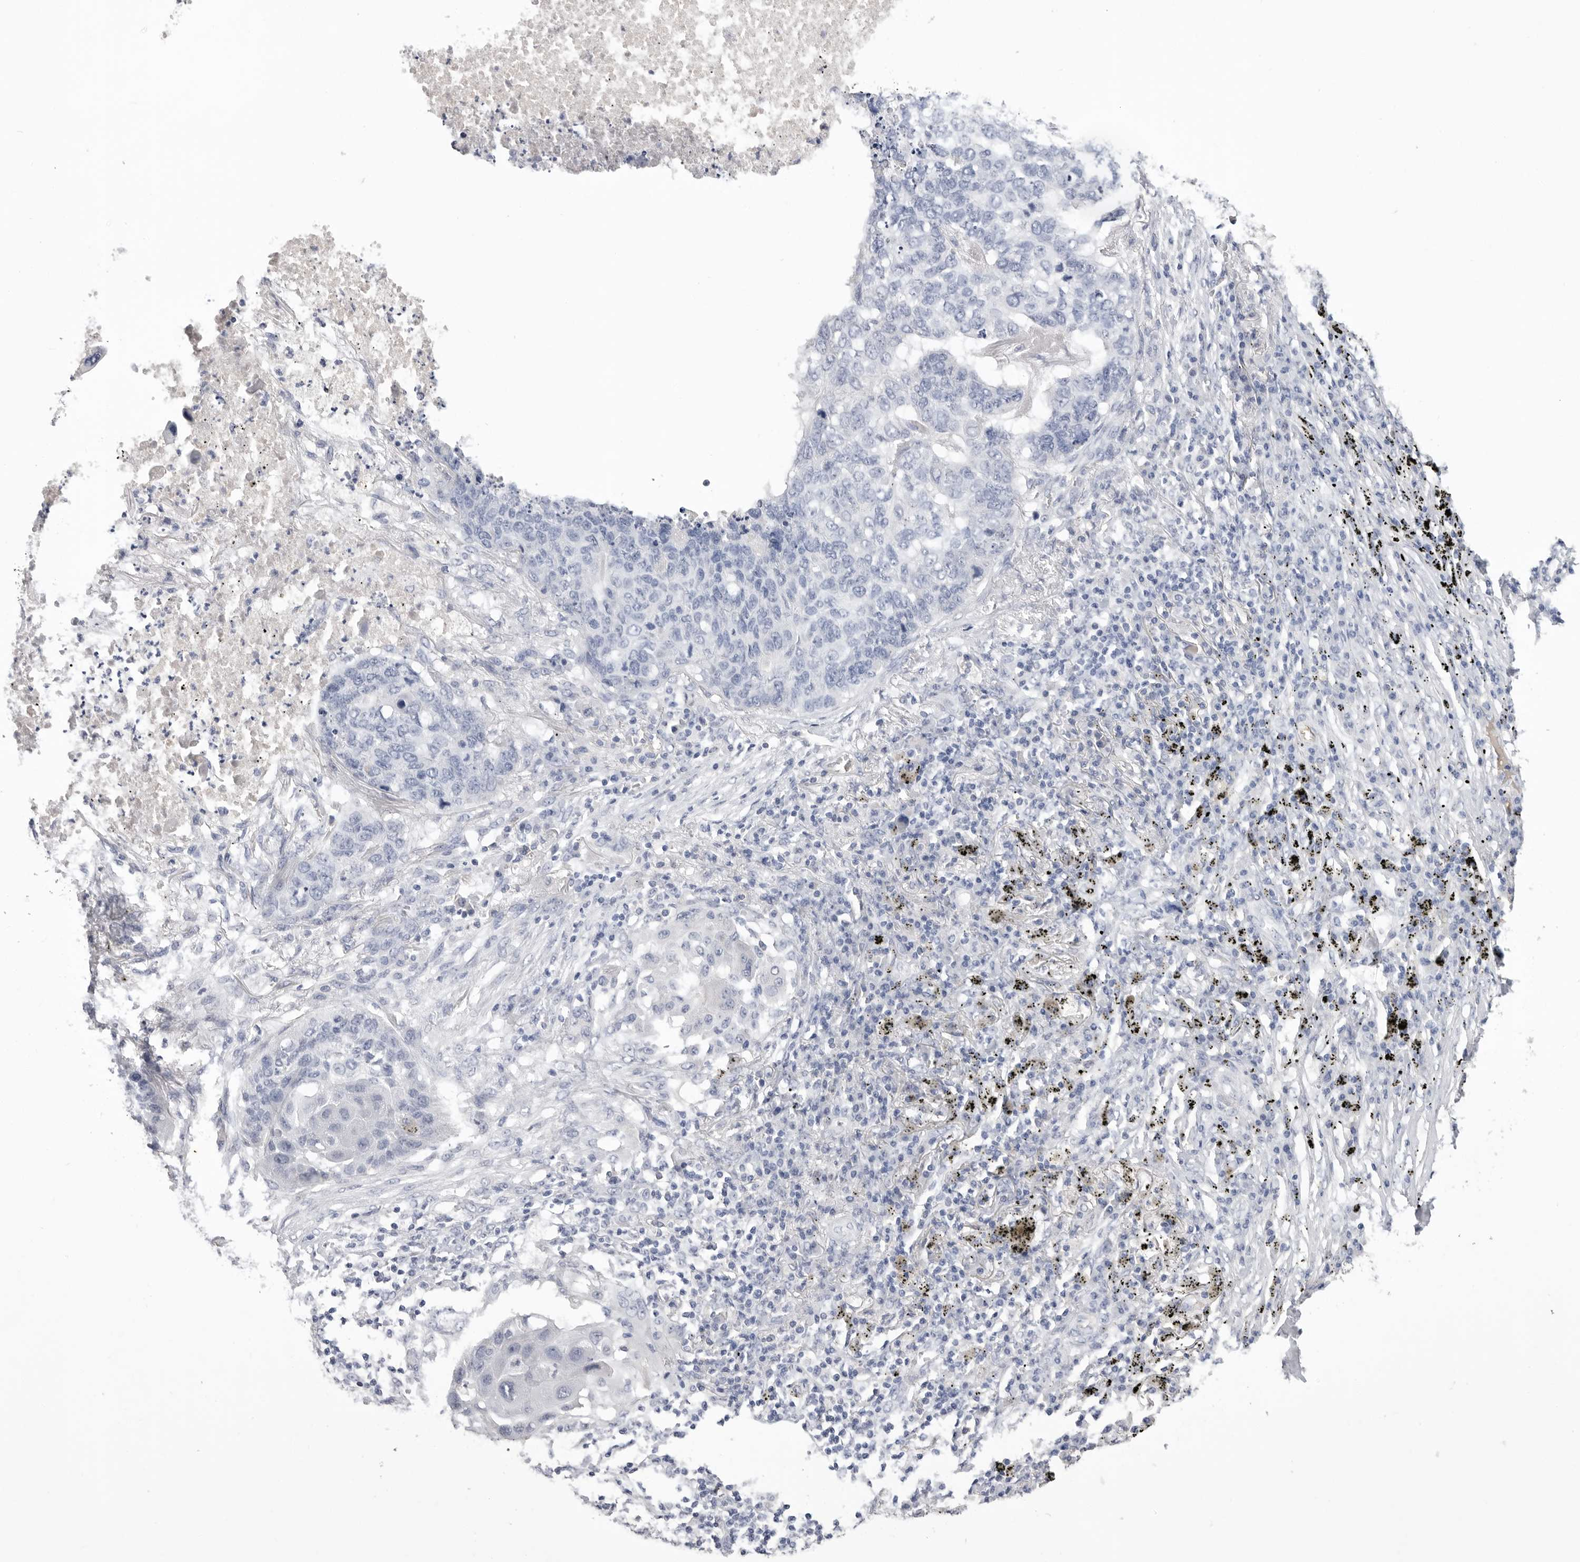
{"staining": {"intensity": "negative", "quantity": "none", "location": "none"}, "tissue": "lung cancer", "cell_type": "Tumor cells", "image_type": "cancer", "snomed": [{"axis": "morphology", "description": "Squamous cell carcinoma, NOS"}, {"axis": "topography", "description": "Lung"}], "caption": "Lung cancer (squamous cell carcinoma) was stained to show a protein in brown. There is no significant staining in tumor cells.", "gene": "APOA2", "patient": {"sex": "female", "age": 63}}